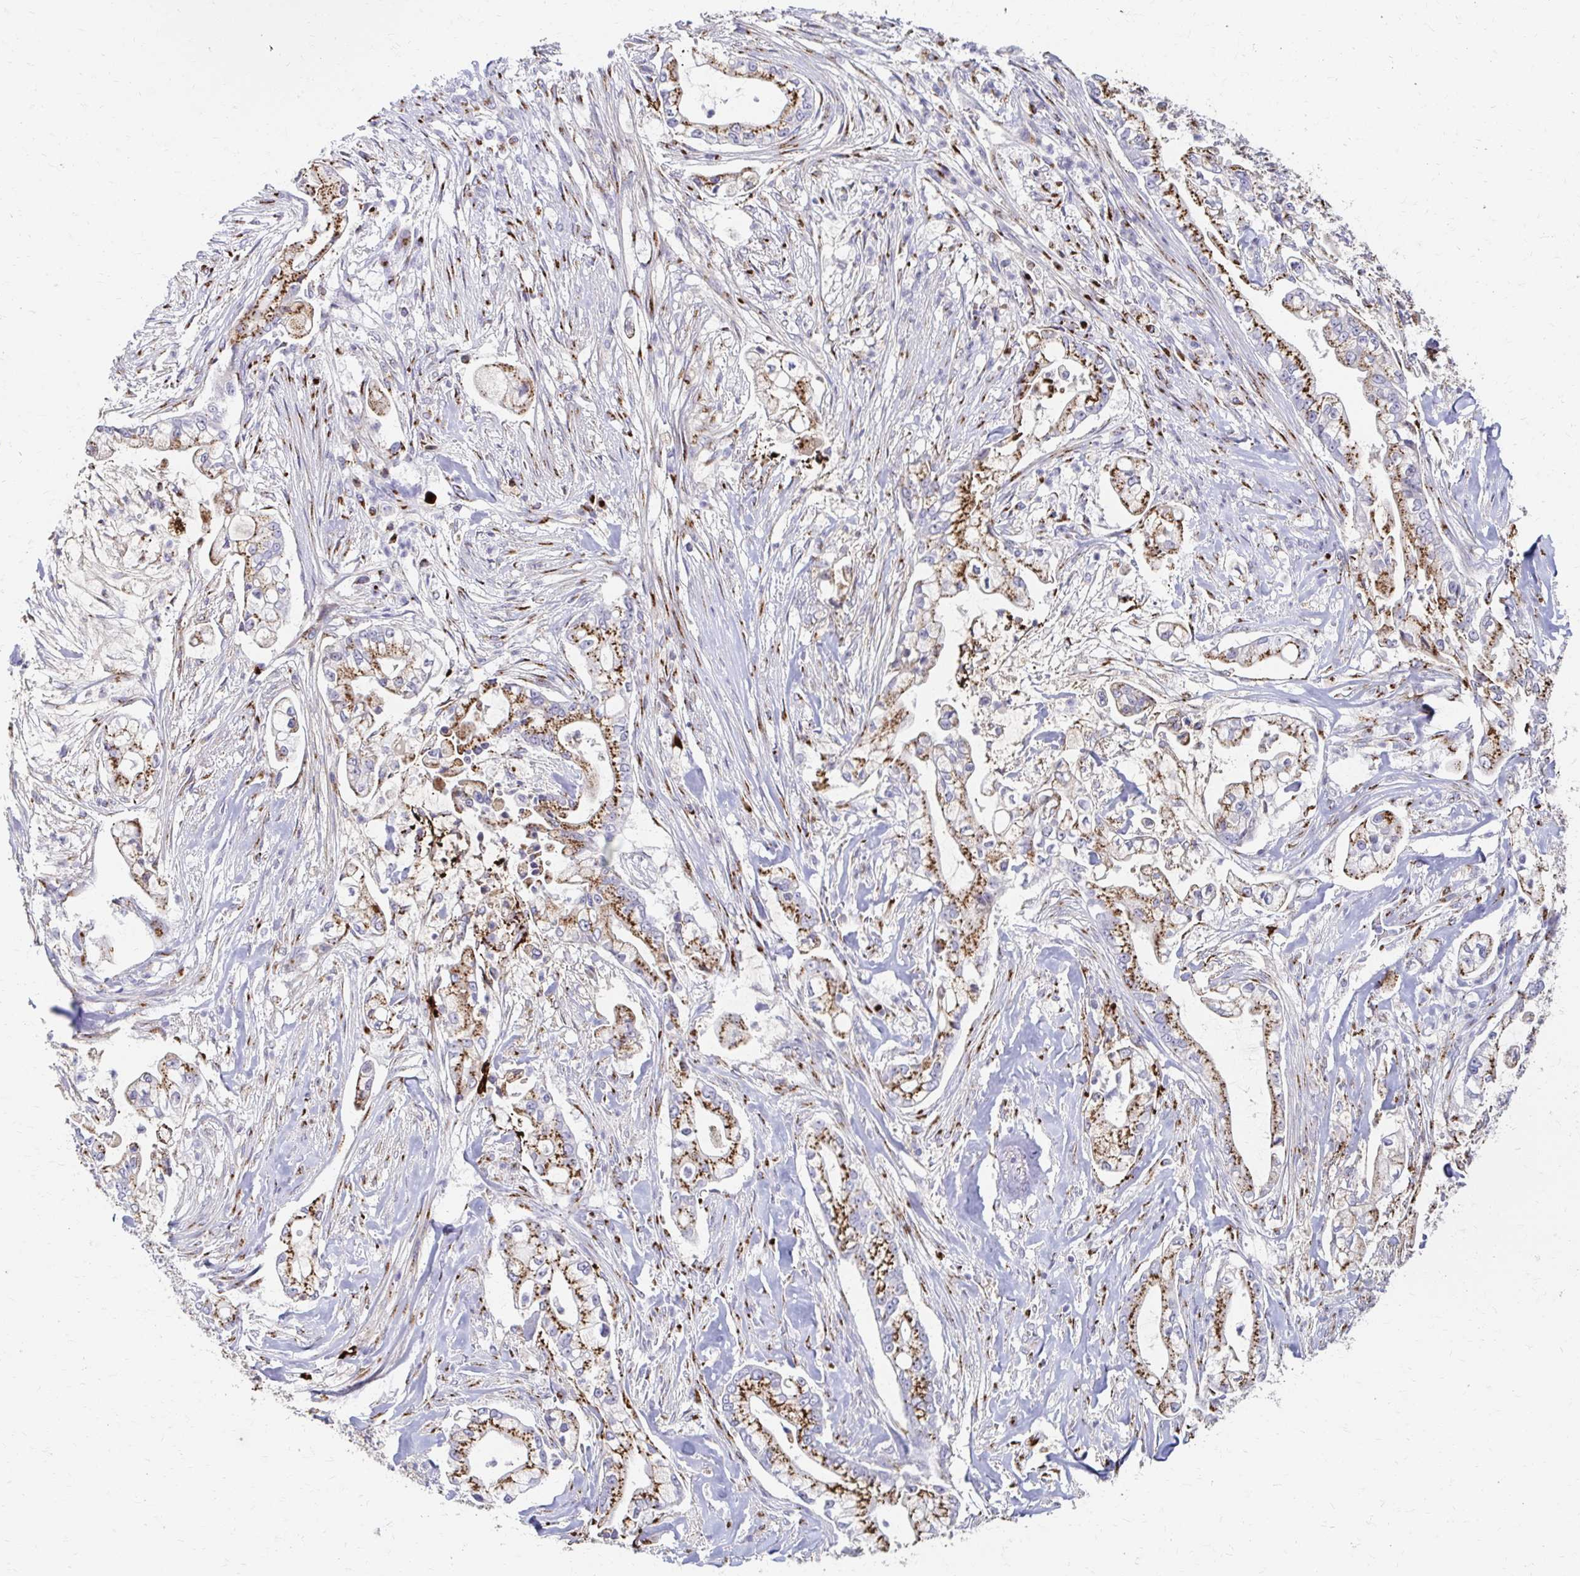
{"staining": {"intensity": "strong", "quantity": ">75%", "location": "cytoplasmic/membranous"}, "tissue": "pancreatic cancer", "cell_type": "Tumor cells", "image_type": "cancer", "snomed": [{"axis": "morphology", "description": "Adenocarcinoma, NOS"}, {"axis": "topography", "description": "Pancreas"}], "caption": "Protein expression analysis of human pancreatic adenocarcinoma reveals strong cytoplasmic/membranous expression in approximately >75% of tumor cells.", "gene": "TM9SF1", "patient": {"sex": "female", "age": 69}}